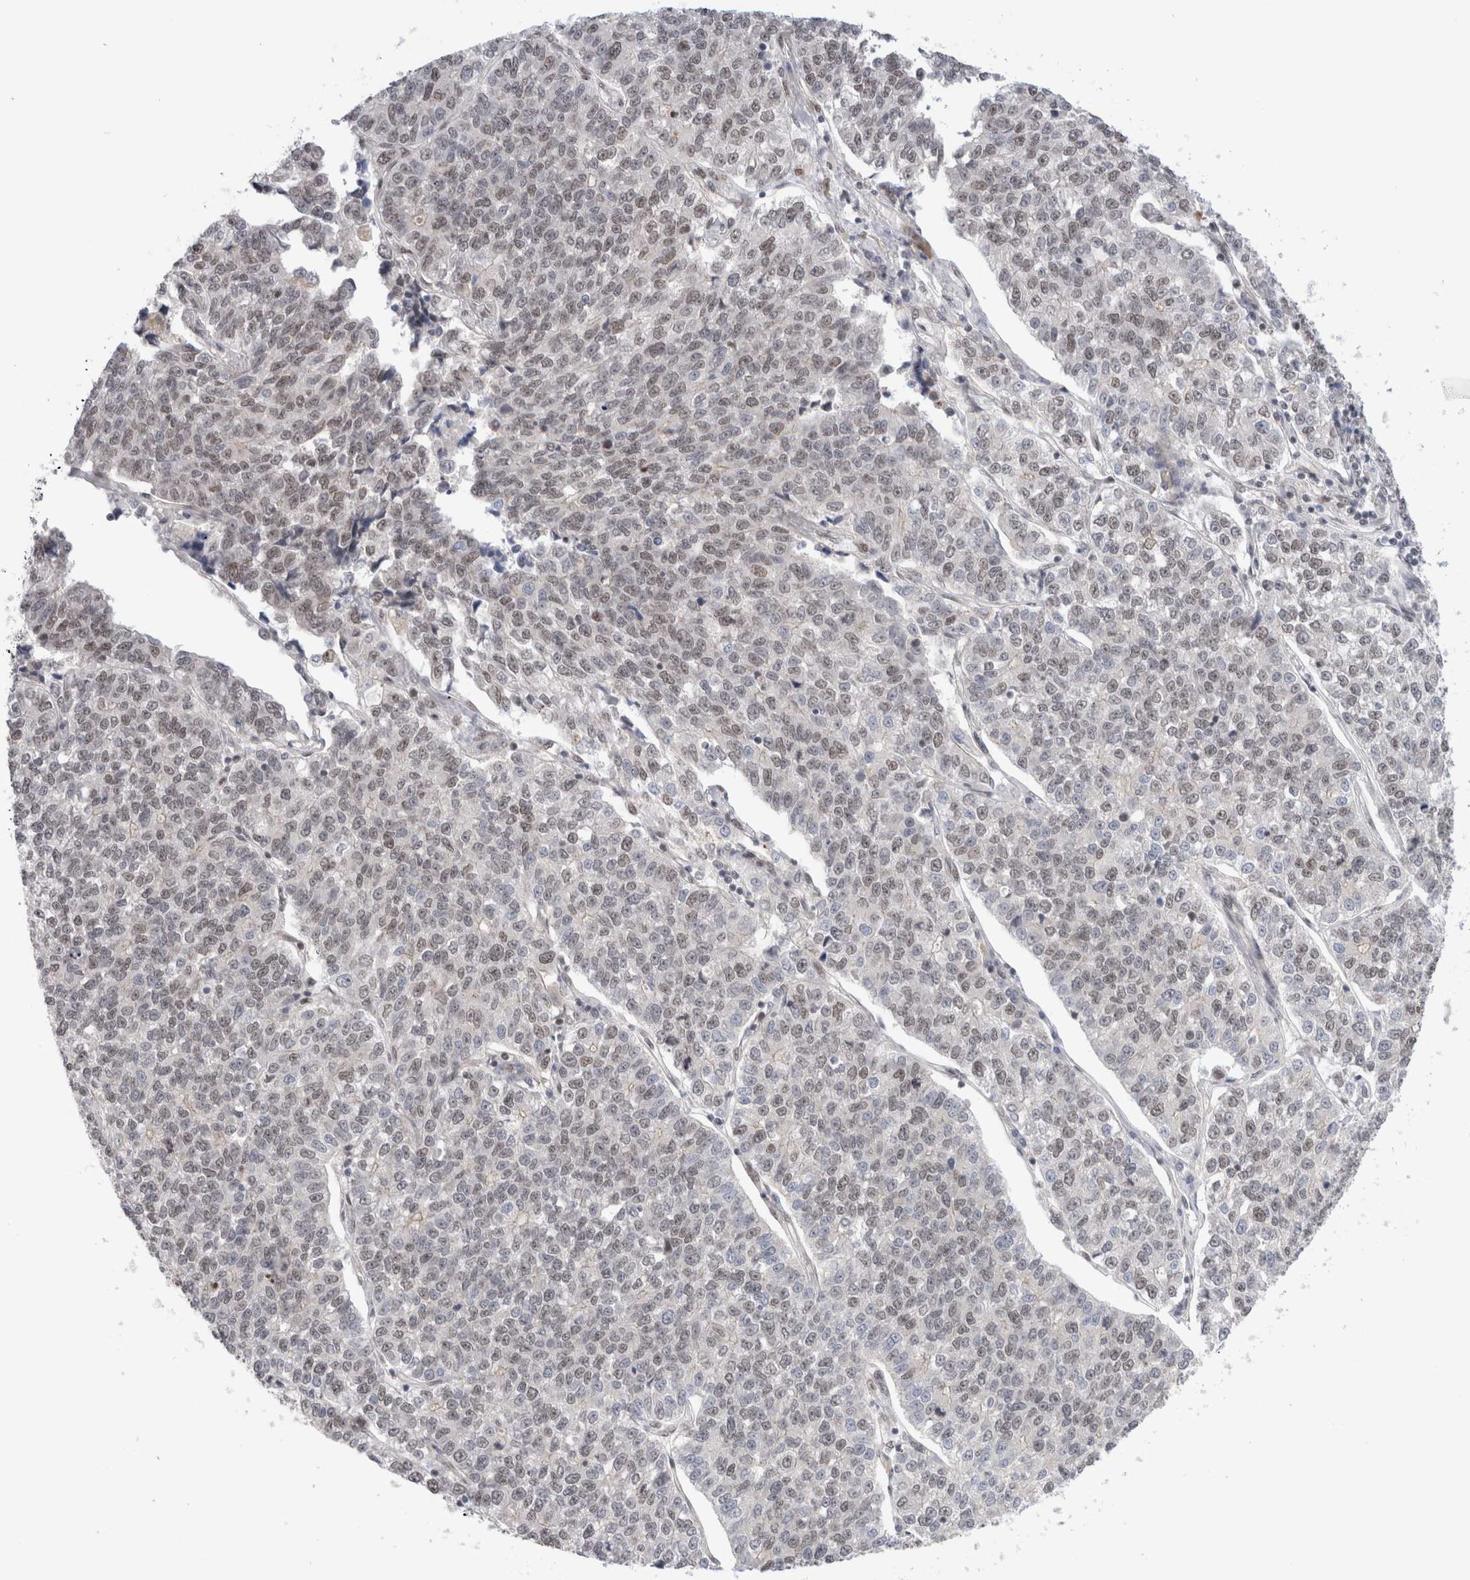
{"staining": {"intensity": "weak", "quantity": "<25%", "location": "nuclear"}, "tissue": "lung cancer", "cell_type": "Tumor cells", "image_type": "cancer", "snomed": [{"axis": "morphology", "description": "Adenocarcinoma, NOS"}, {"axis": "topography", "description": "Lung"}], "caption": "This image is of lung adenocarcinoma stained with immunohistochemistry to label a protein in brown with the nuclei are counter-stained blue. There is no staining in tumor cells.", "gene": "GATAD2A", "patient": {"sex": "male", "age": 49}}